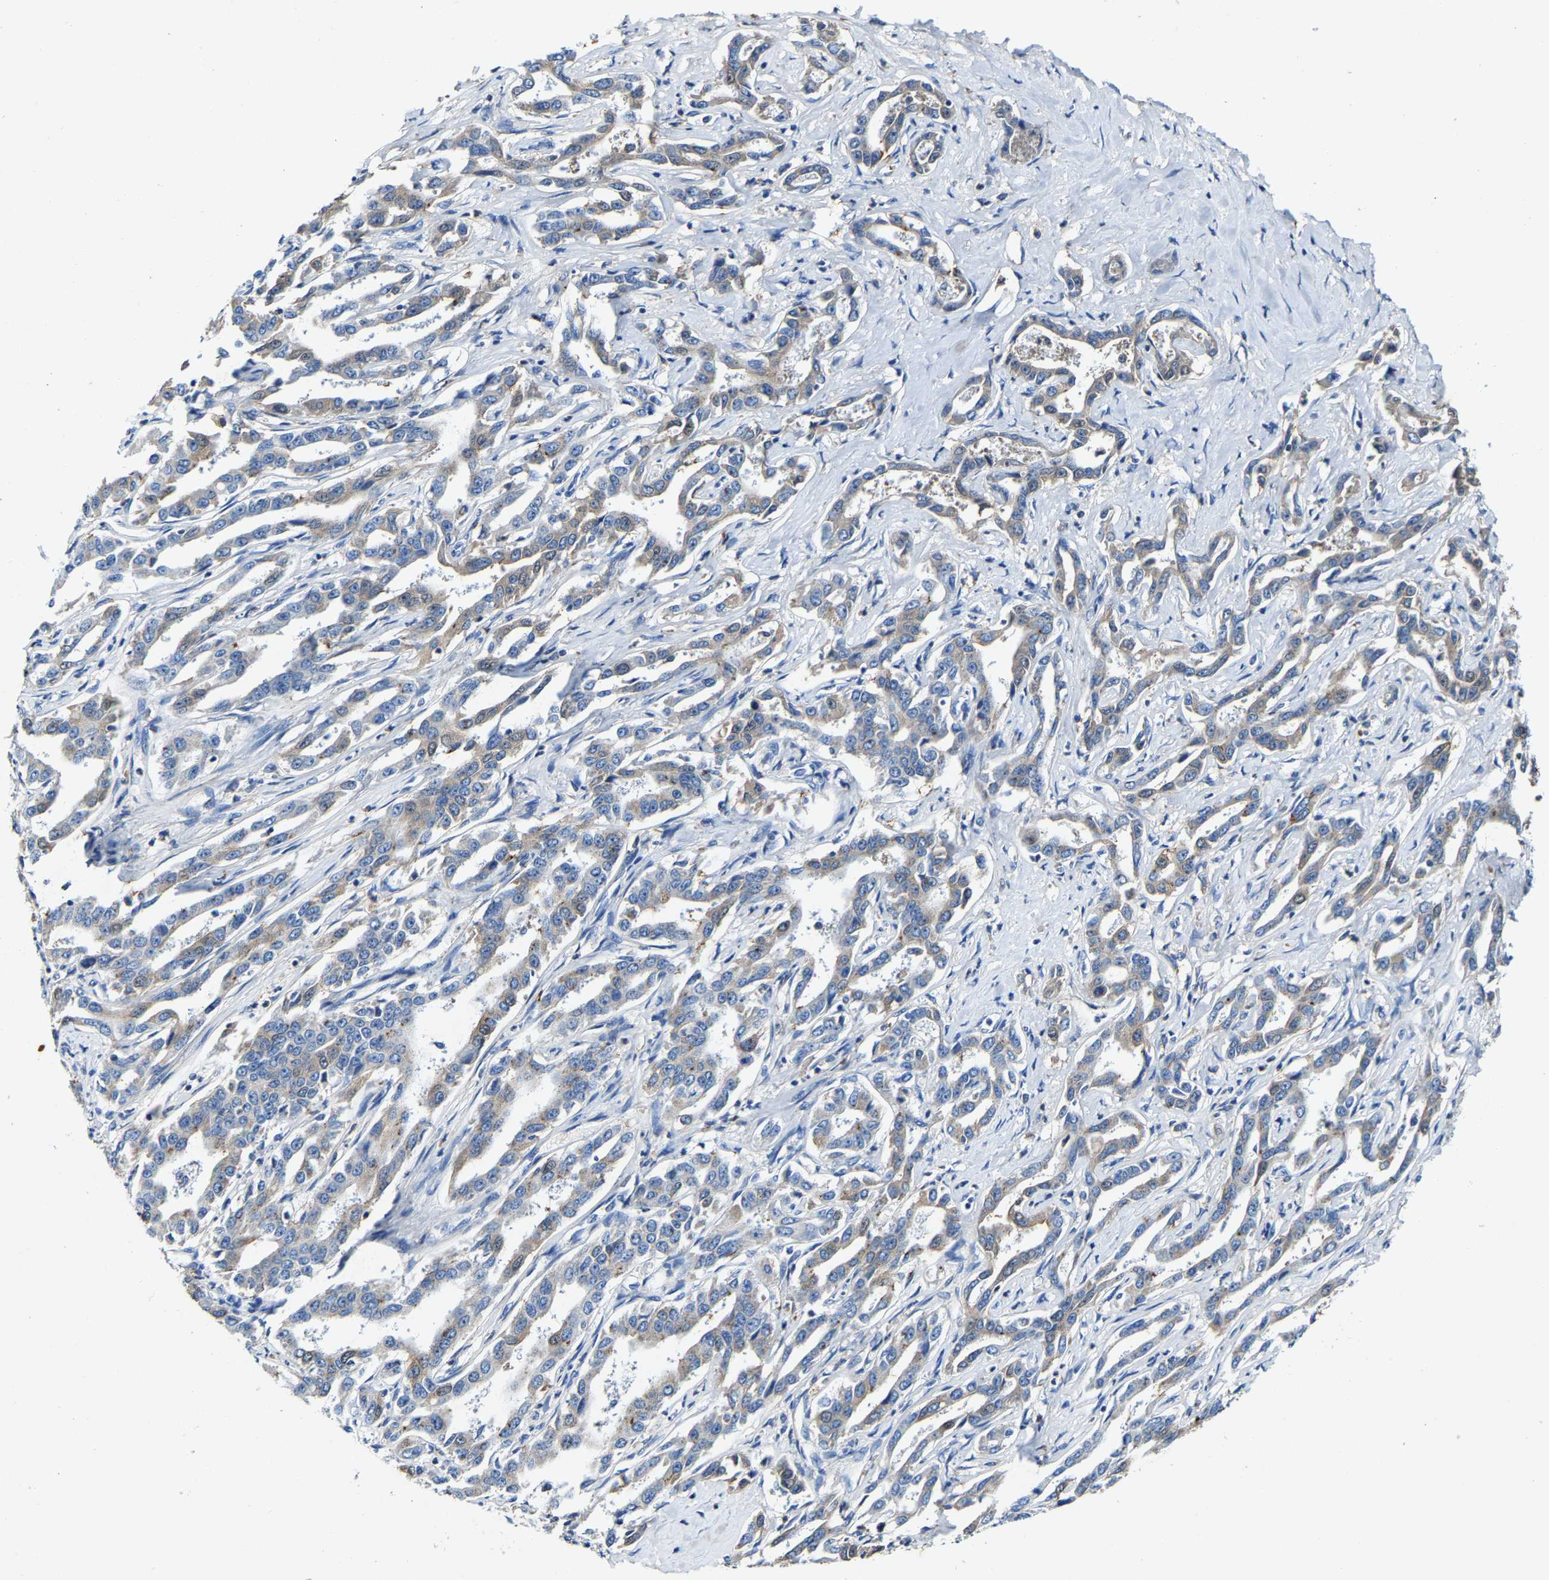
{"staining": {"intensity": "weak", "quantity": "25%-75%", "location": "cytoplasmic/membranous"}, "tissue": "liver cancer", "cell_type": "Tumor cells", "image_type": "cancer", "snomed": [{"axis": "morphology", "description": "Cholangiocarcinoma"}, {"axis": "topography", "description": "Liver"}], "caption": "Cholangiocarcinoma (liver) stained with a brown dye reveals weak cytoplasmic/membranous positive staining in approximately 25%-75% of tumor cells.", "gene": "SLC25A25", "patient": {"sex": "male", "age": 59}}